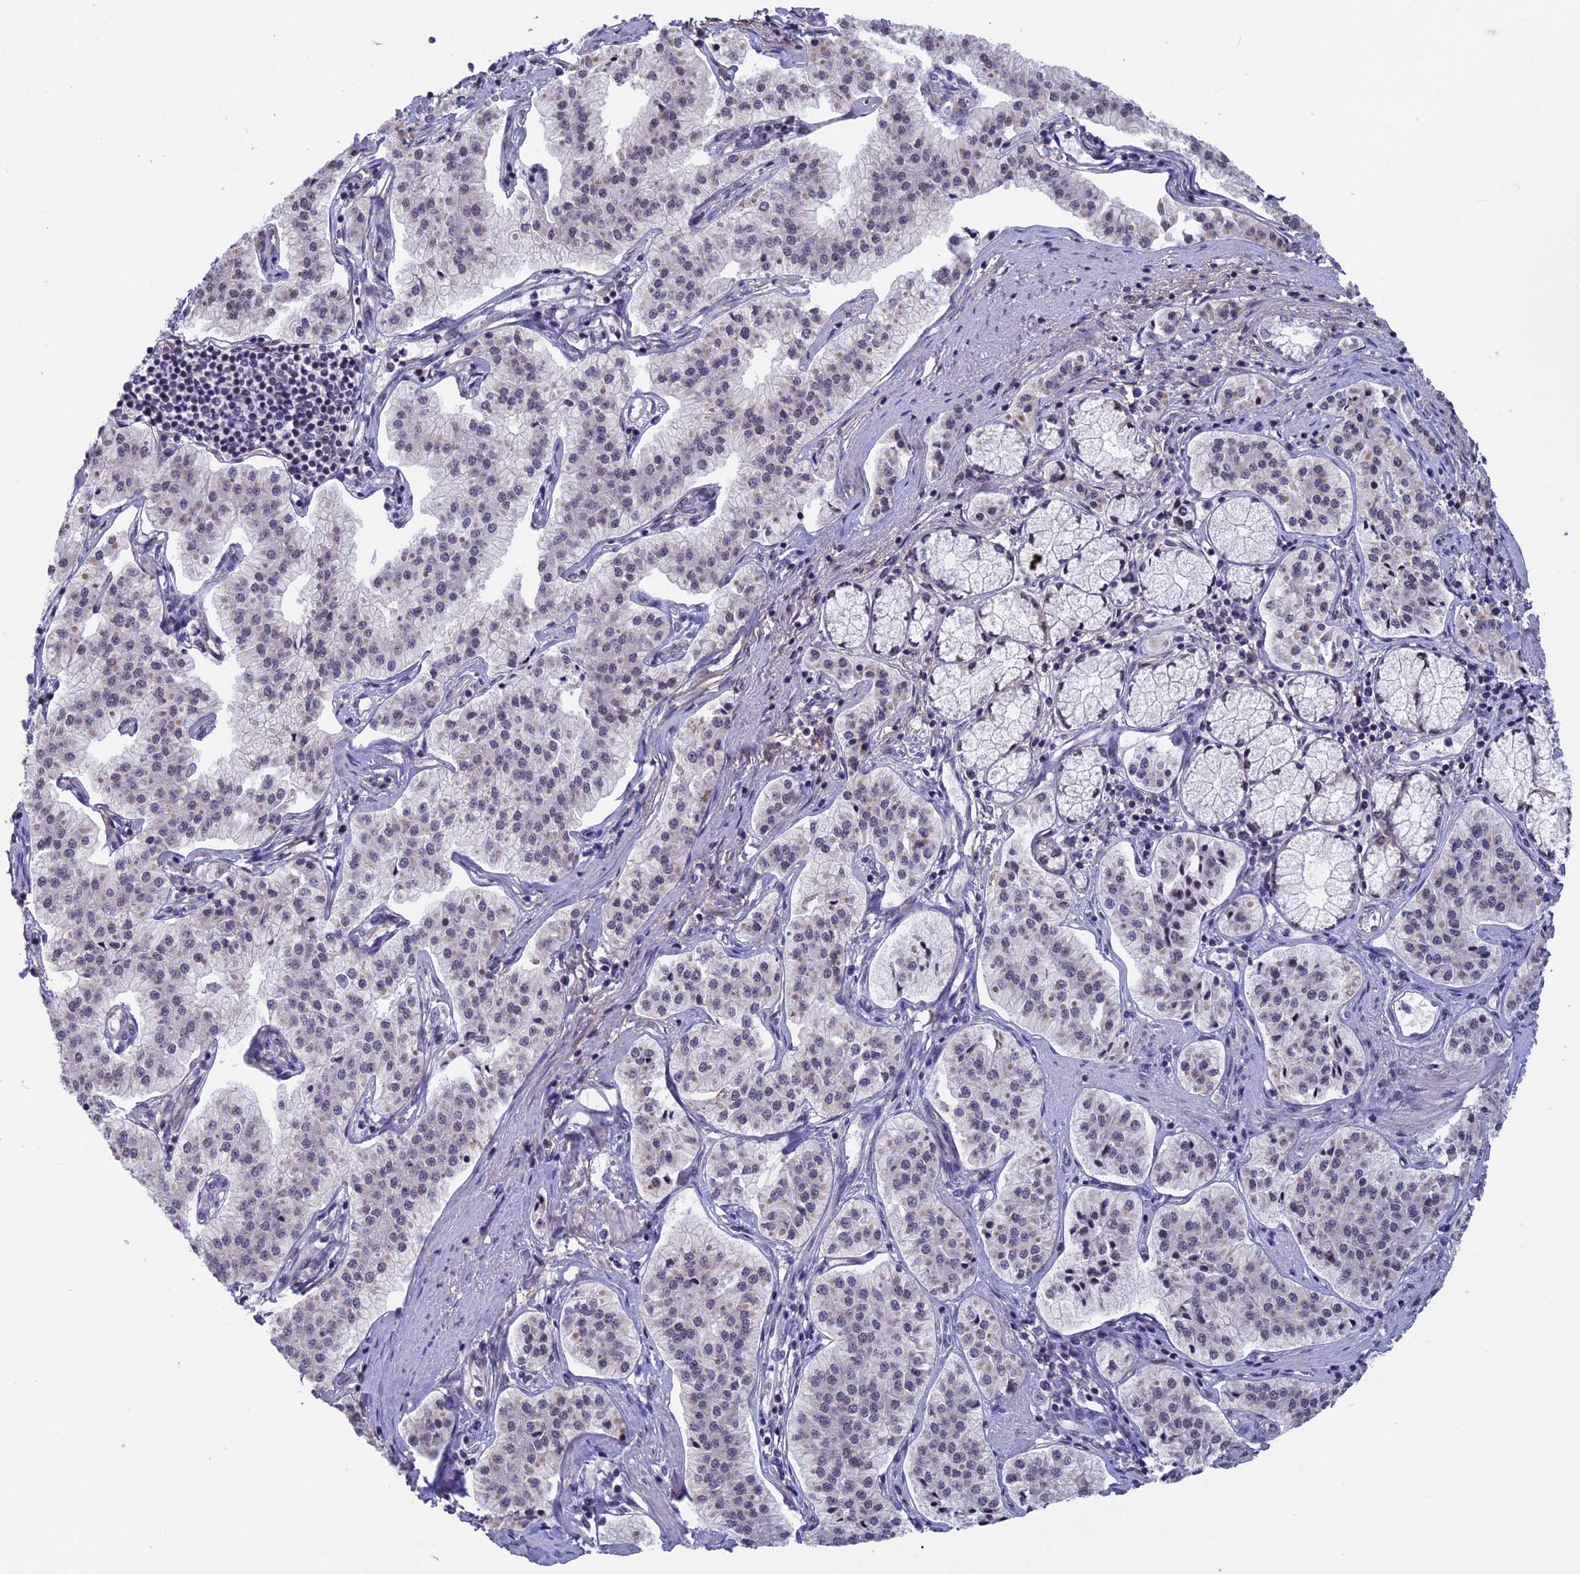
{"staining": {"intensity": "negative", "quantity": "none", "location": "none"}, "tissue": "pancreatic cancer", "cell_type": "Tumor cells", "image_type": "cancer", "snomed": [{"axis": "morphology", "description": "Adenocarcinoma, NOS"}, {"axis": "topography", "description": "Pancreas"}], "caption": "Human adenocarcinoma (pancreatic) stained for a protein using IHC exhibits no positivity in tumor cells.", "gene": "SPIRE1", "patient": {"sex": "female", "age": 50}}